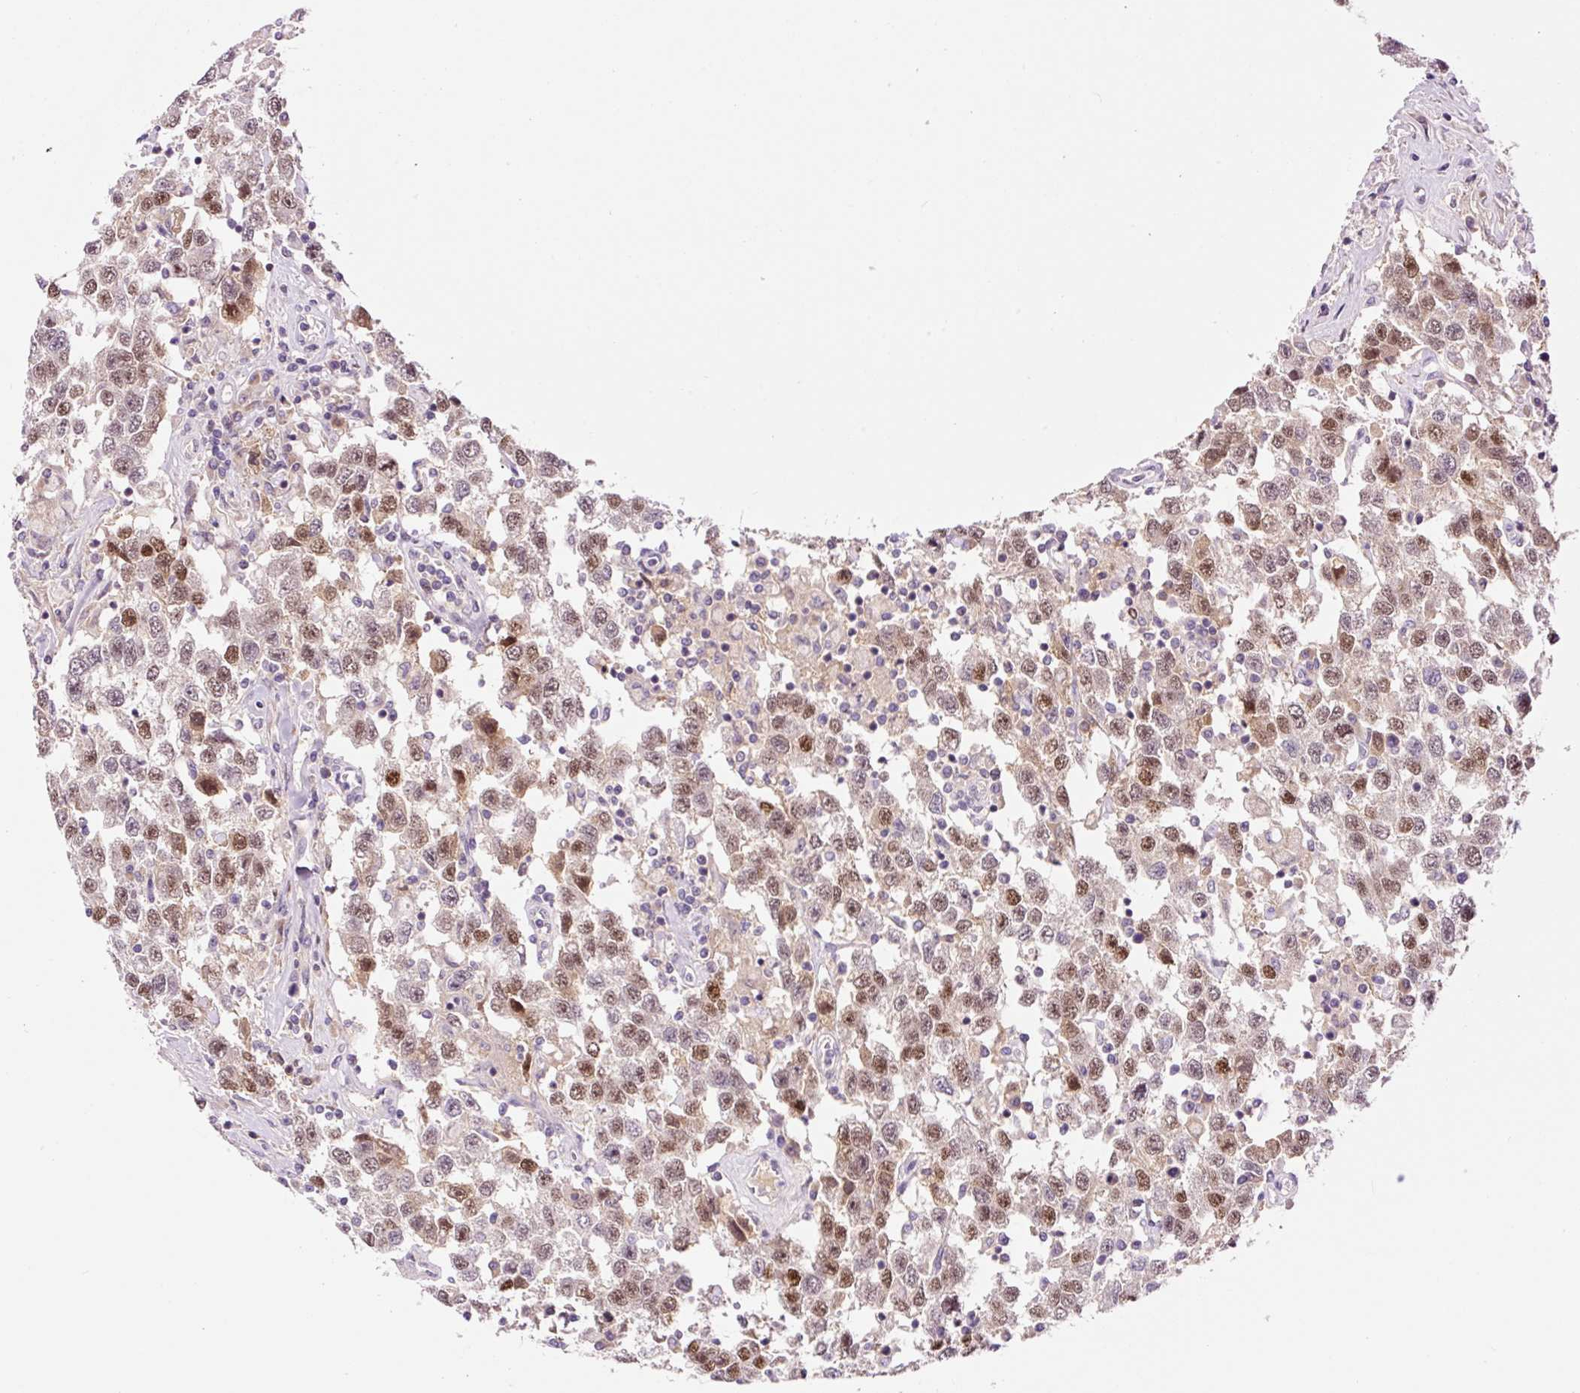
{"staining": {"intensity": "moderate", "quantity": ">75%", "location": "nuclear"}, "tissue": "testis cancer", "cell_type": "Tumor cells", "image_type": "cancer", "snomed": [{"axis": "morphology", "description": "Seminoma, NOS"}, {"axis": "topography", "description": "Testis"}], "caption": "This histopathology image exhibits immunohistochemistry (IHC) staining of seminoma (testis), with medium moderate nuclear positivity in about >75% of tumor cells.", "gene": "DPPA4", "patient": {"sex": "male", "age": 41}}